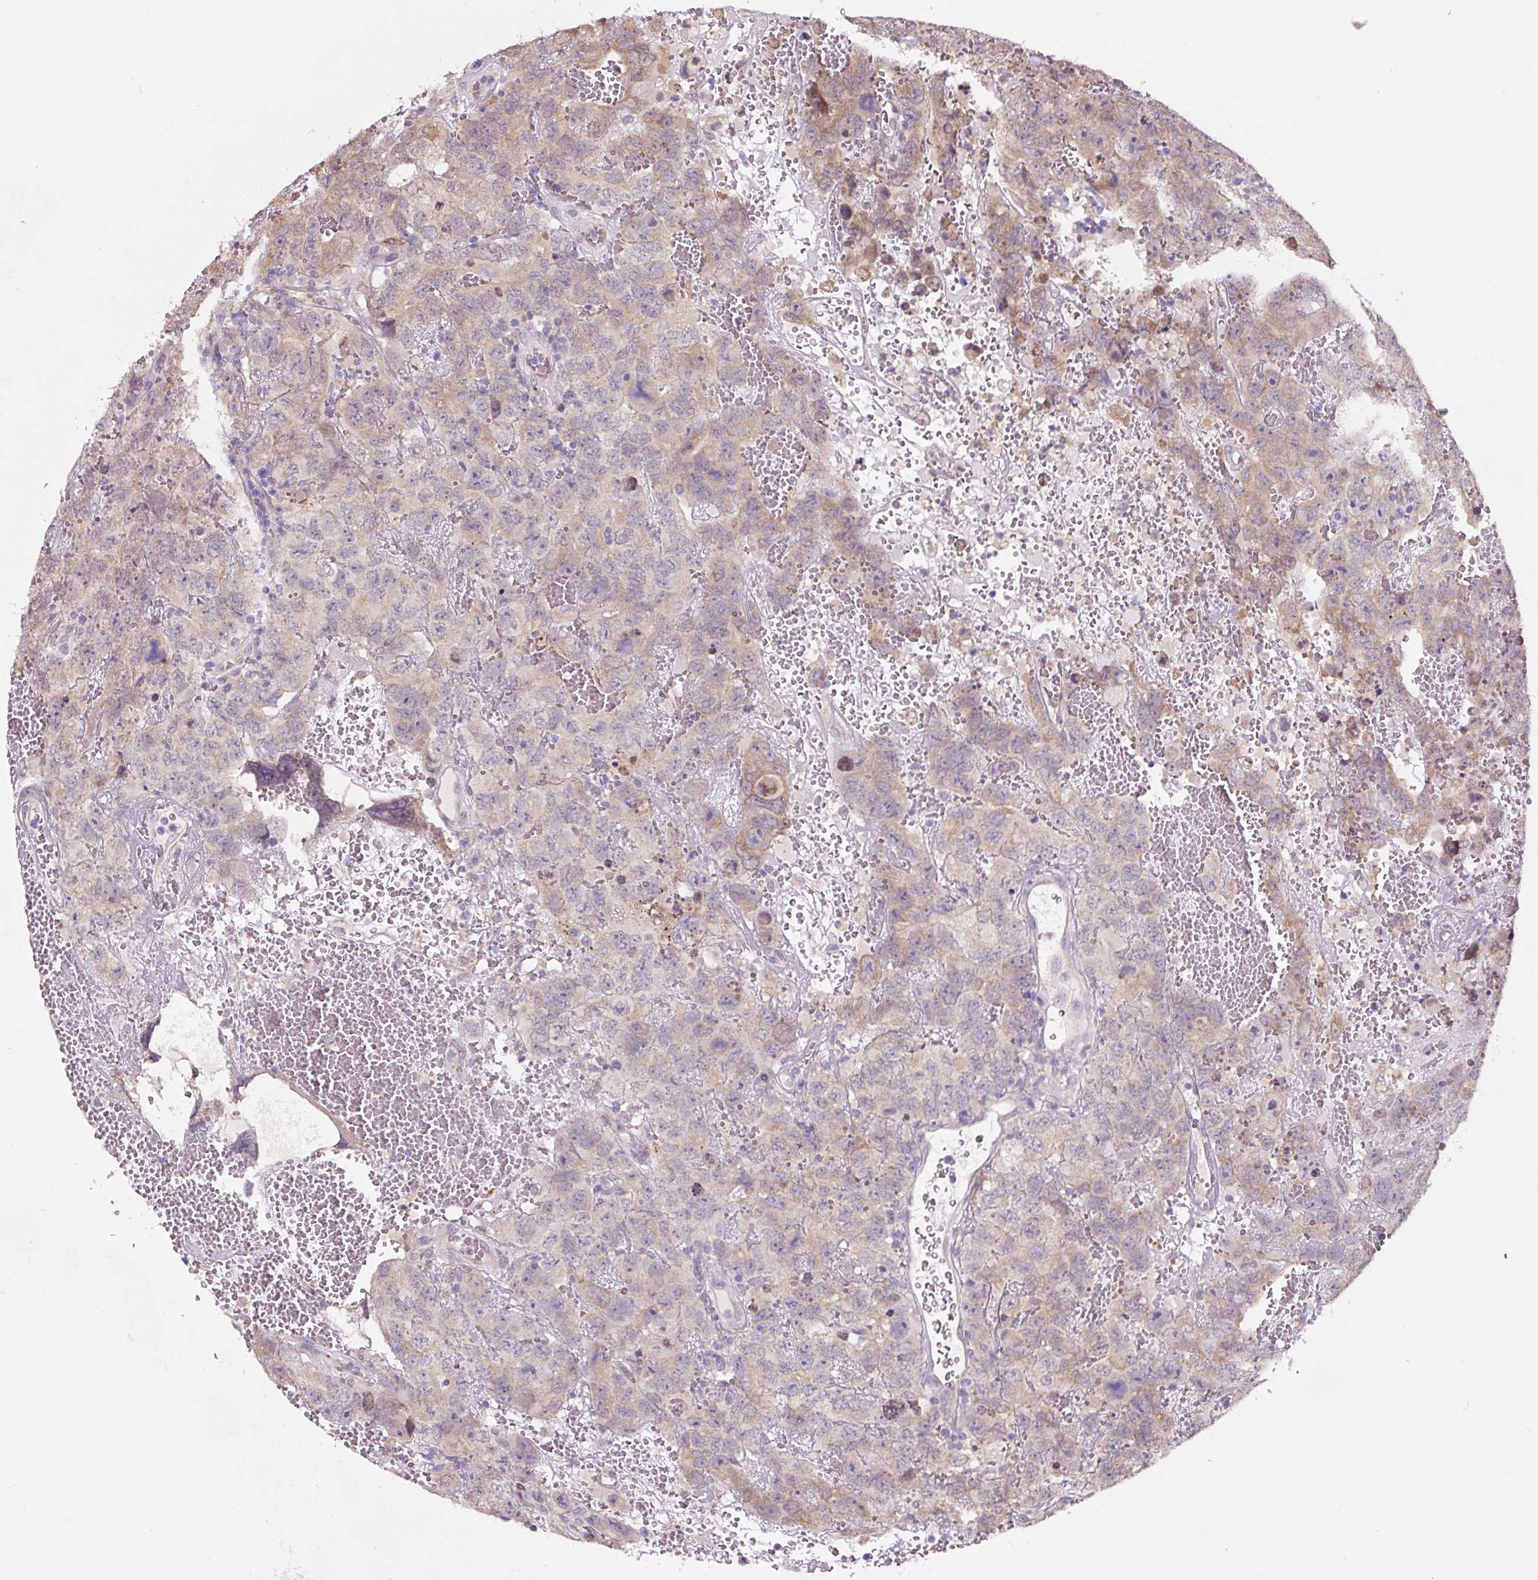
{"staining": {"intensity": "weak", "quantity": "25%-75%", "location": "cytoplasmic/membranous"}, "tissue": "testis cancer", "cell_type": "Tumor cells", "image_type": "cancer", "snomed": [{"axis": "morphology", "description": "Carcinoma, Embryonal, NOS"}, {"axis": "topography", "description": "Testis"}], "caption": "Human embryonal carcinoma (testis) stained for a protein (brown) demonstrates weak cytoplasmic/membranous positive positivity in approximately 25%-75% of tumor cells.", "gene": "ASRGL1", "patient": {"sex": "male", "age": 45}}